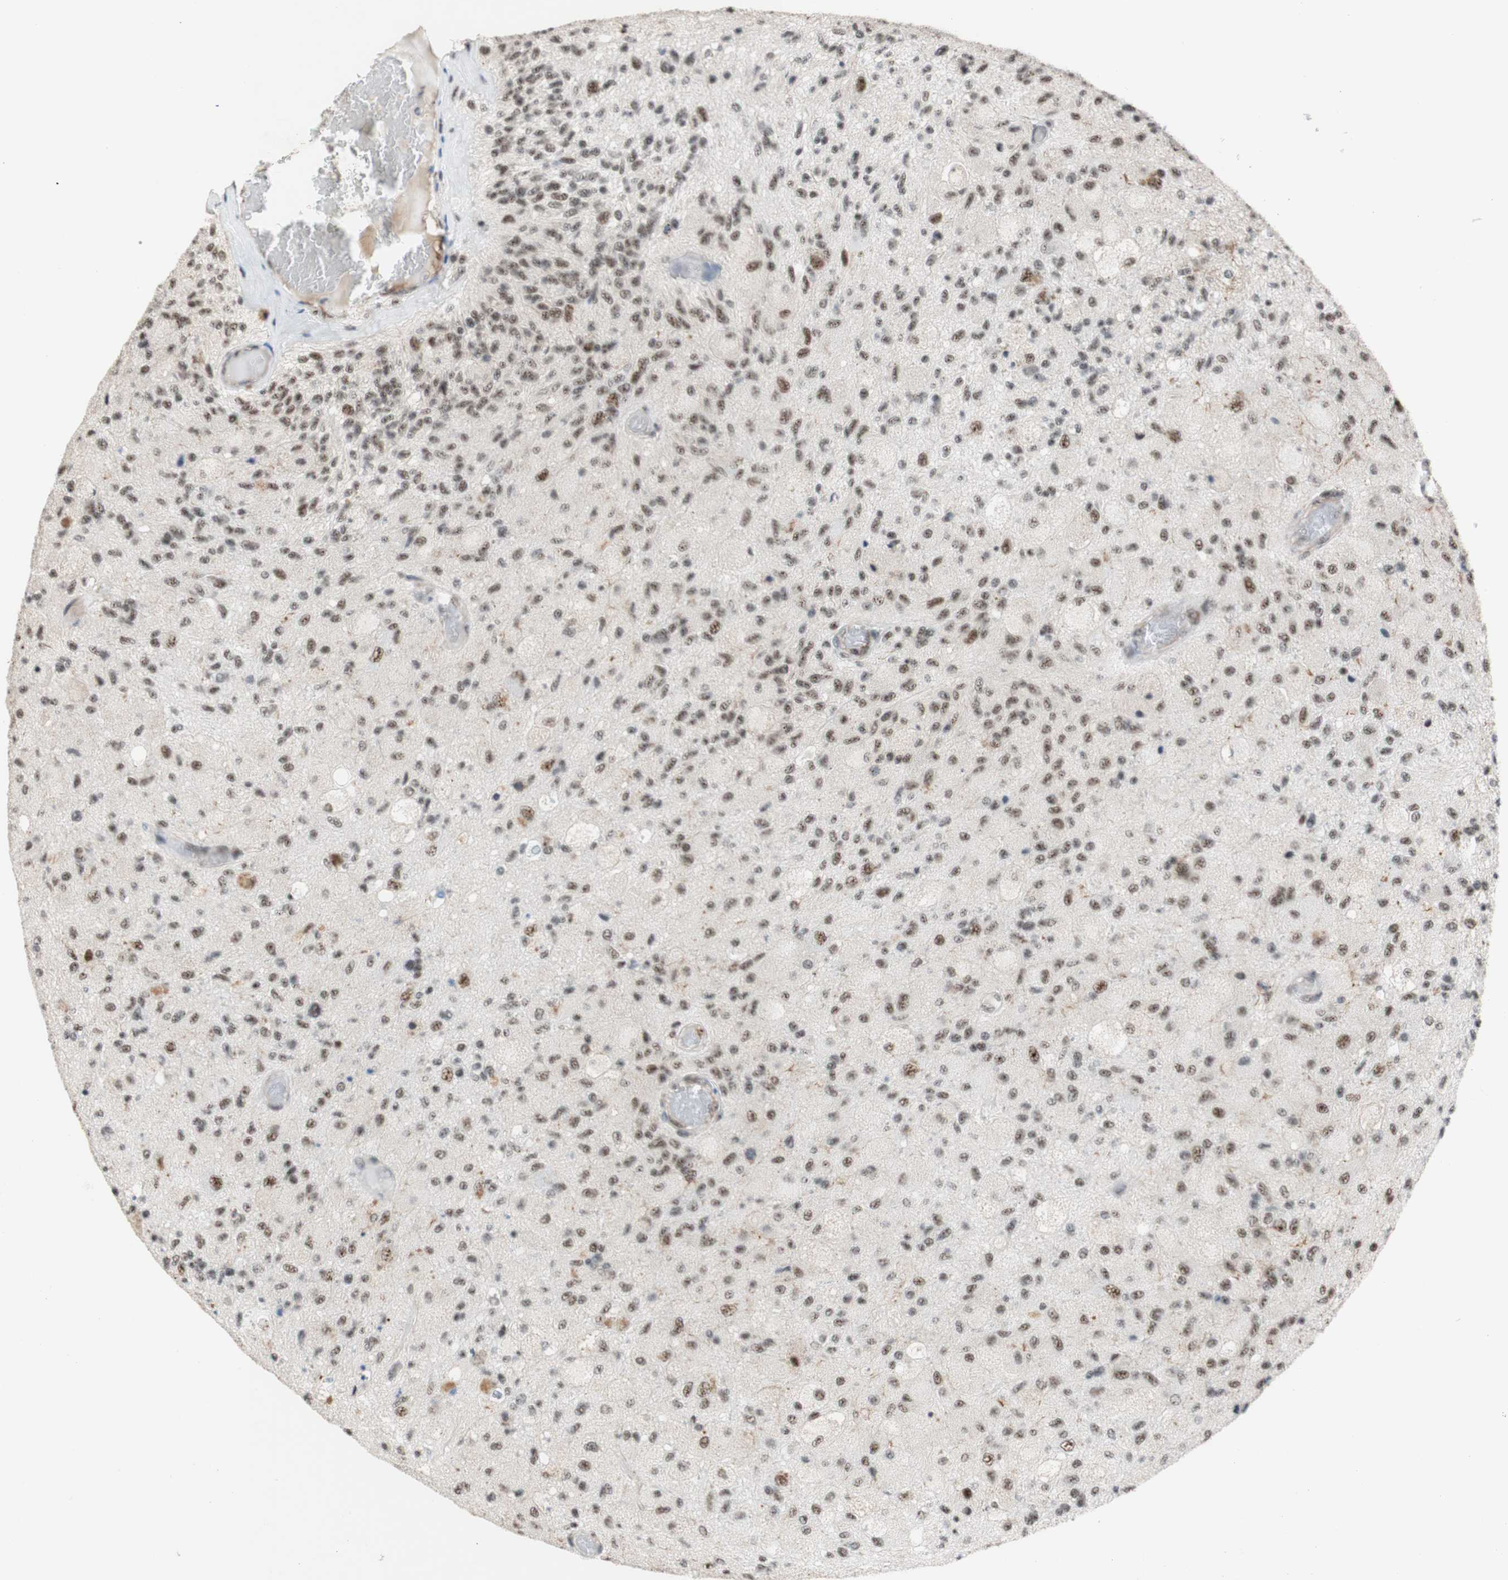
{"staining": {"intensity": "weak", "quantity": ">75%", "location": "nuclear"}, "tissue": "glioma", "cell_type": "Tumor cells", "image_type": "cancer", "snomed": [{"axis": "morphology", "description": "Normal tissue, NOS"}, {"axis": "morphology", "description": "Glioma, malignant, High grade"}, {"axis": "topography", "description": "Cerebral cortex"}], "caption": "Tumor cells exhibit weak nuclear staining in about >75% of cells in malignant glioma (high-grade). The staining is performed using DAB brown chromogen to label protein expression. The nuclei are counter-stained blue using hematoxylin.", "gene": "SAP18", "patient": {"sex": "male", "age": 77}}